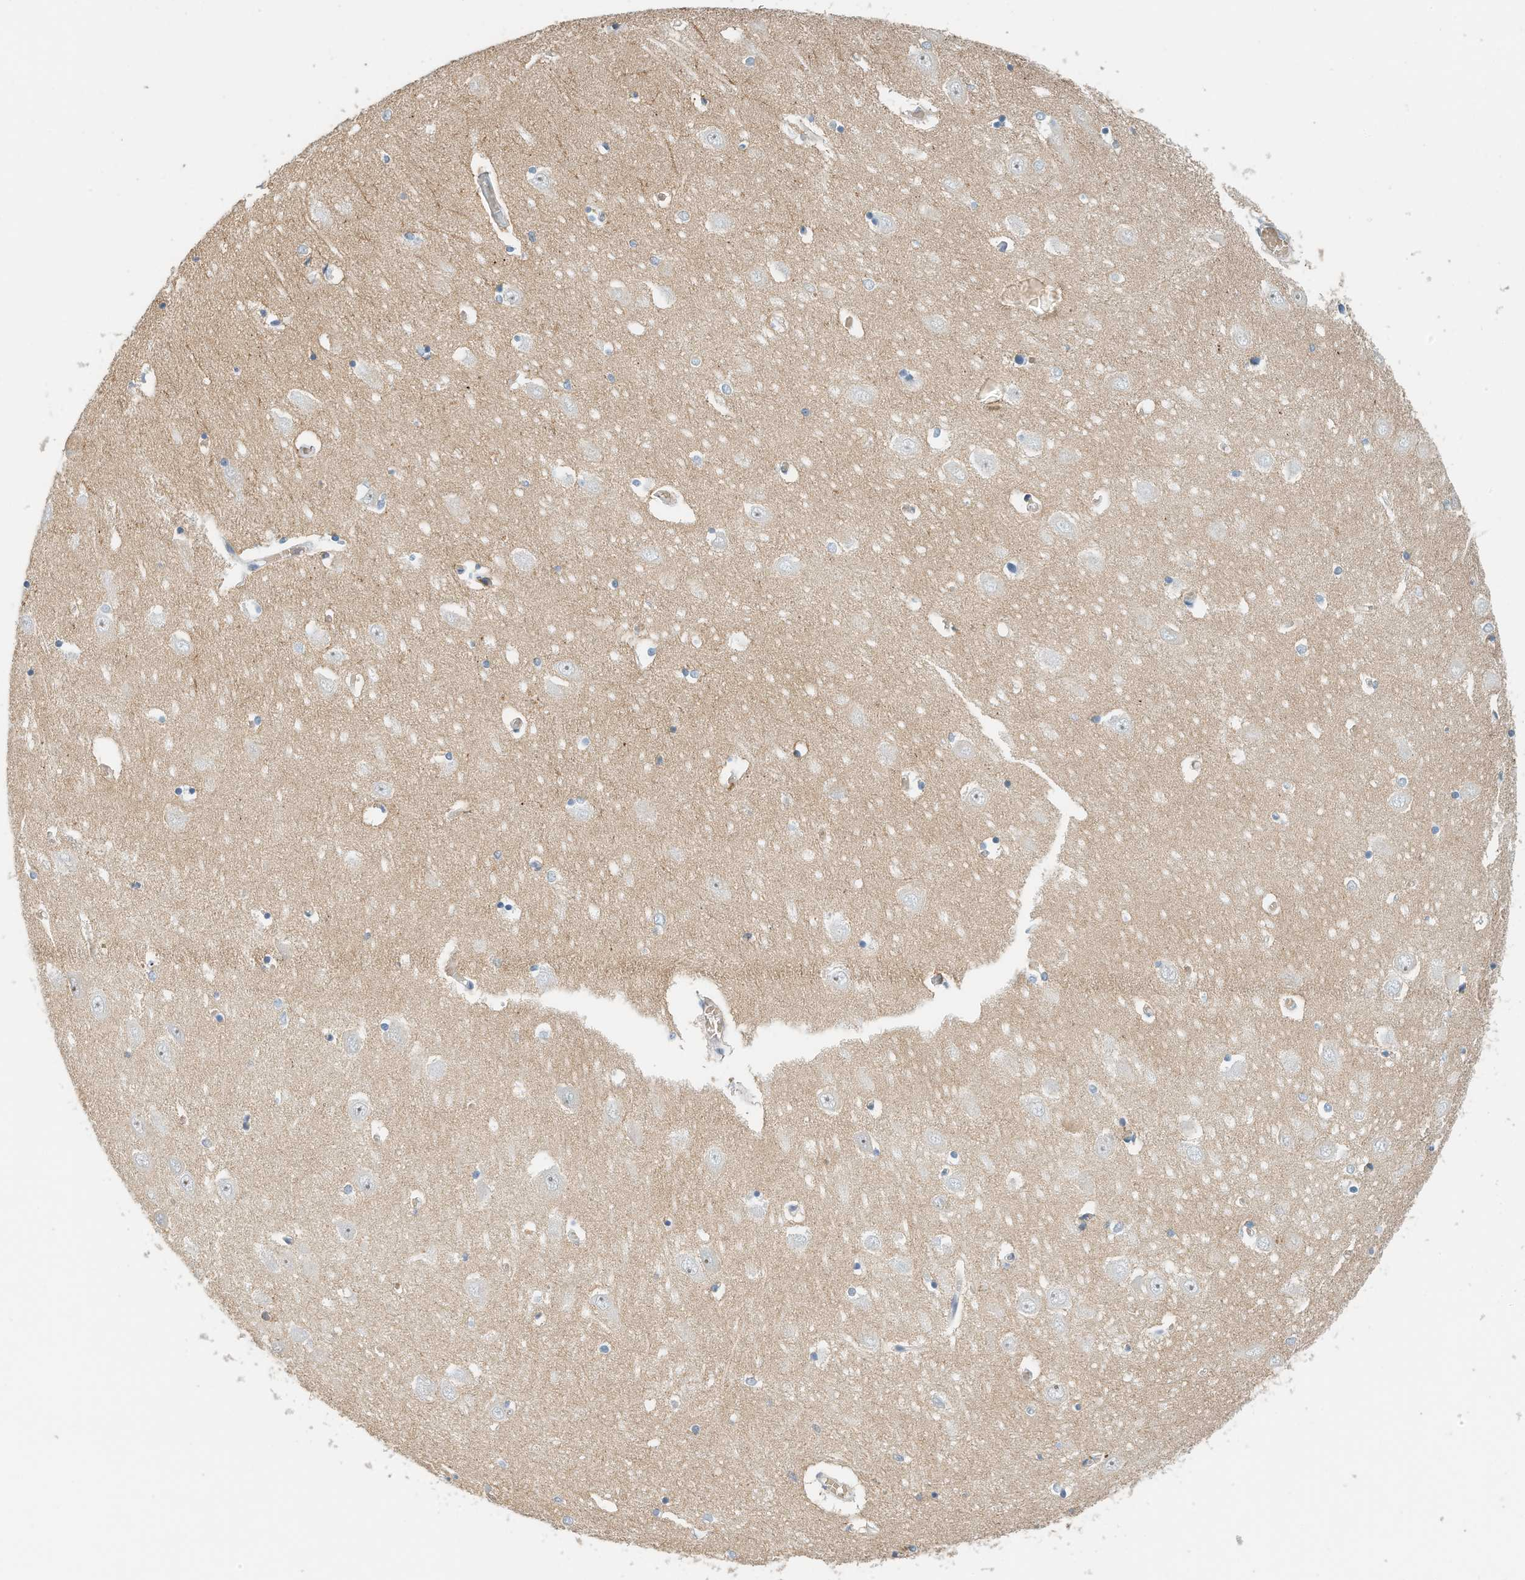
{"staining": {"intensity": "negative", "quantity": "none", "location": "none"}, "tissue": "hippocampus", "cell_type": "Glial cells", "image_type": "normal", "snomed": [{"axis": "morphology", "description": "Normal tissue, NOS"}, {"axis": "topography", "description": "Hippocampus"}], "caption": "Glial cells are negative for brown protein staining in normal hippocampus.", "gene": "RCAN3", "patient": {"sex": "male", "age": 70}}